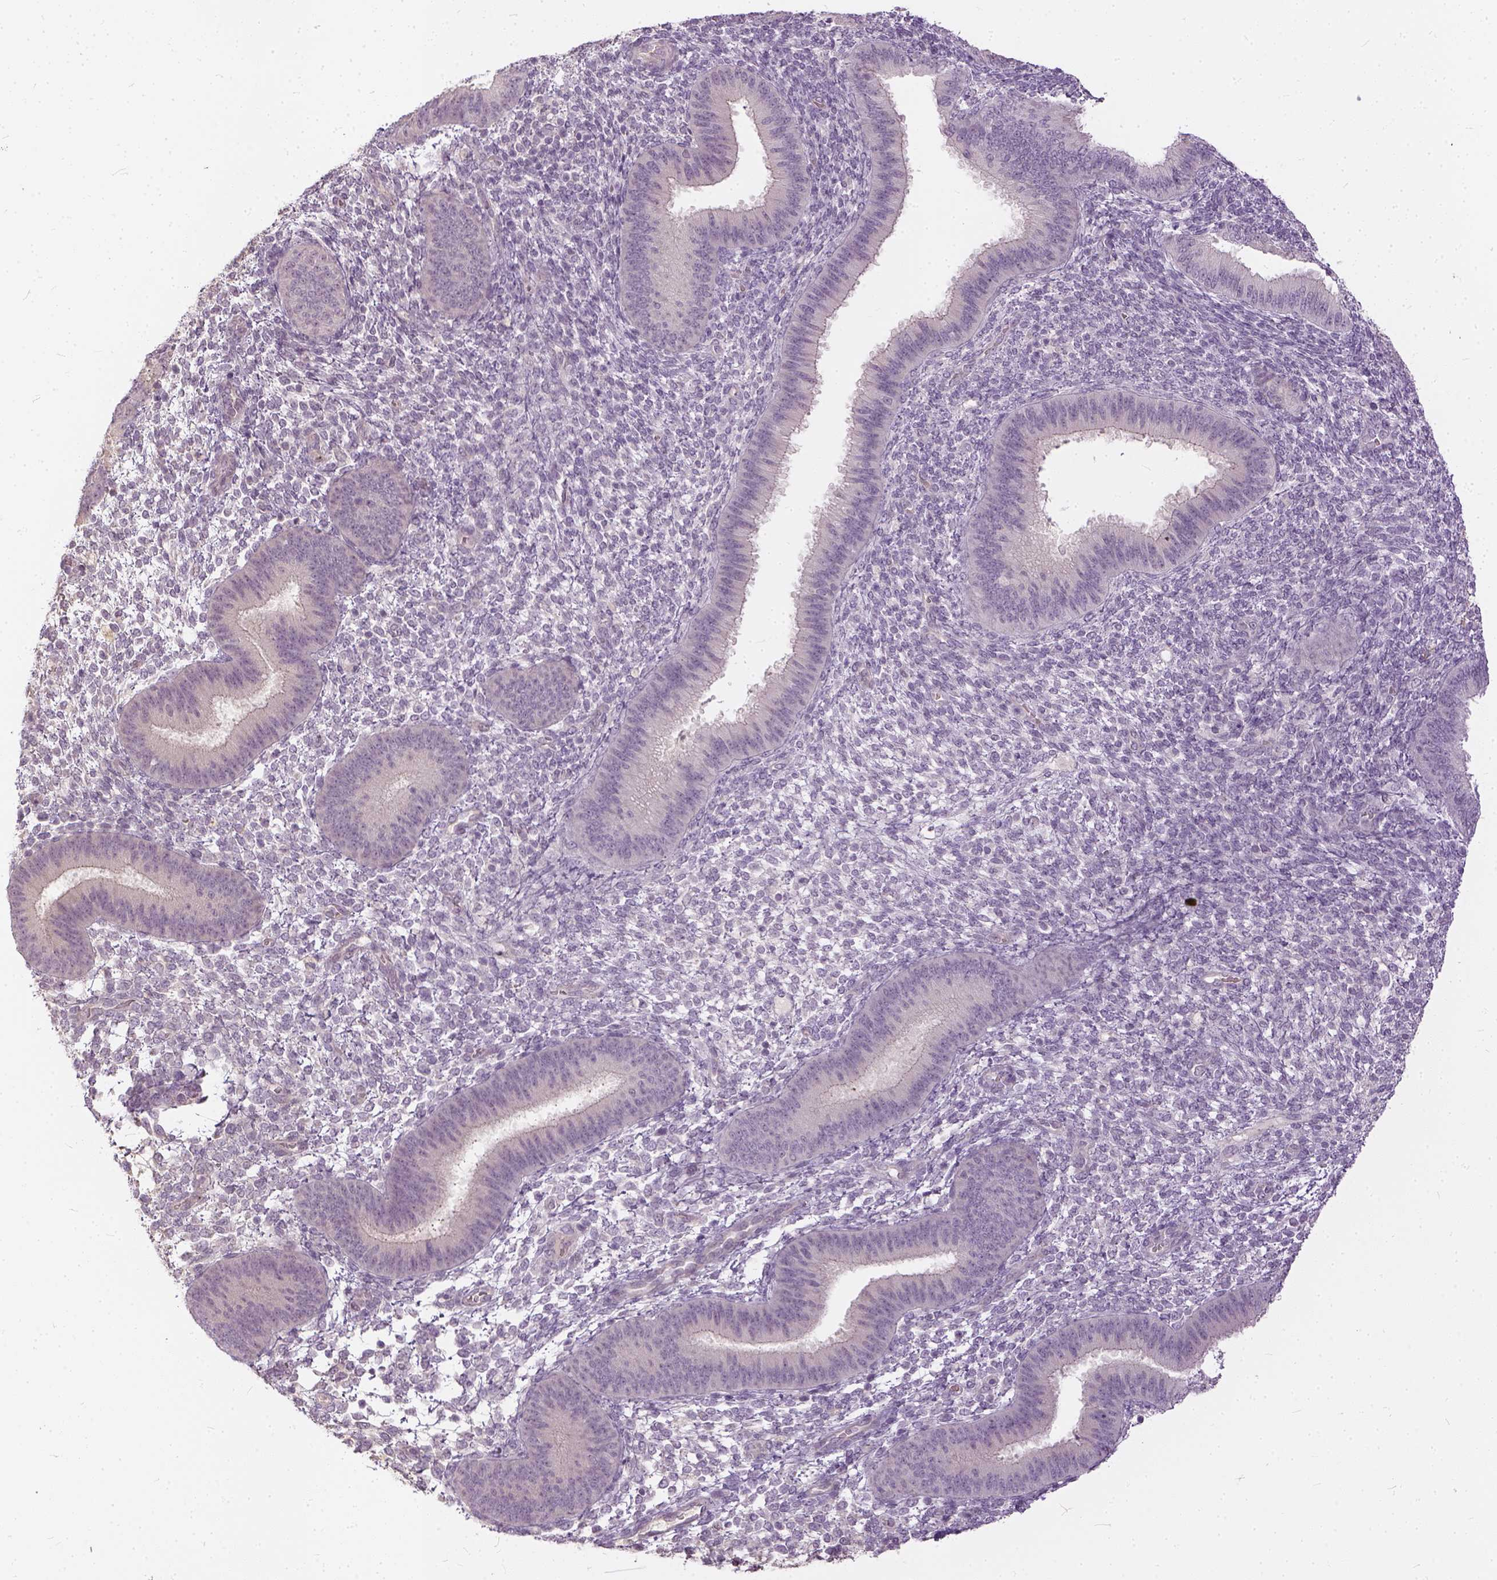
{"staining": {"intensity": "negative", "quantity": "none", "location": "none"}, "tissue": "endometrium", "cell_type": "Cells in endometrial stroma", "image_type": "normal", "snomed": [{"axis": "morphology", "description": "Normal tissue, NOS"}, {"axis": "topography", "description": "Endometrium"}], "caption": "Immunohistochemical staining of normal human endometrium demonstrates no significant staining in cells in endometrial stroma. (DAB immunohistochemistry (IHC) visualized using brightfield microscopy, high magnification).", "gene": "ANO2", "patient": {"sex": "female", "age": 39}}